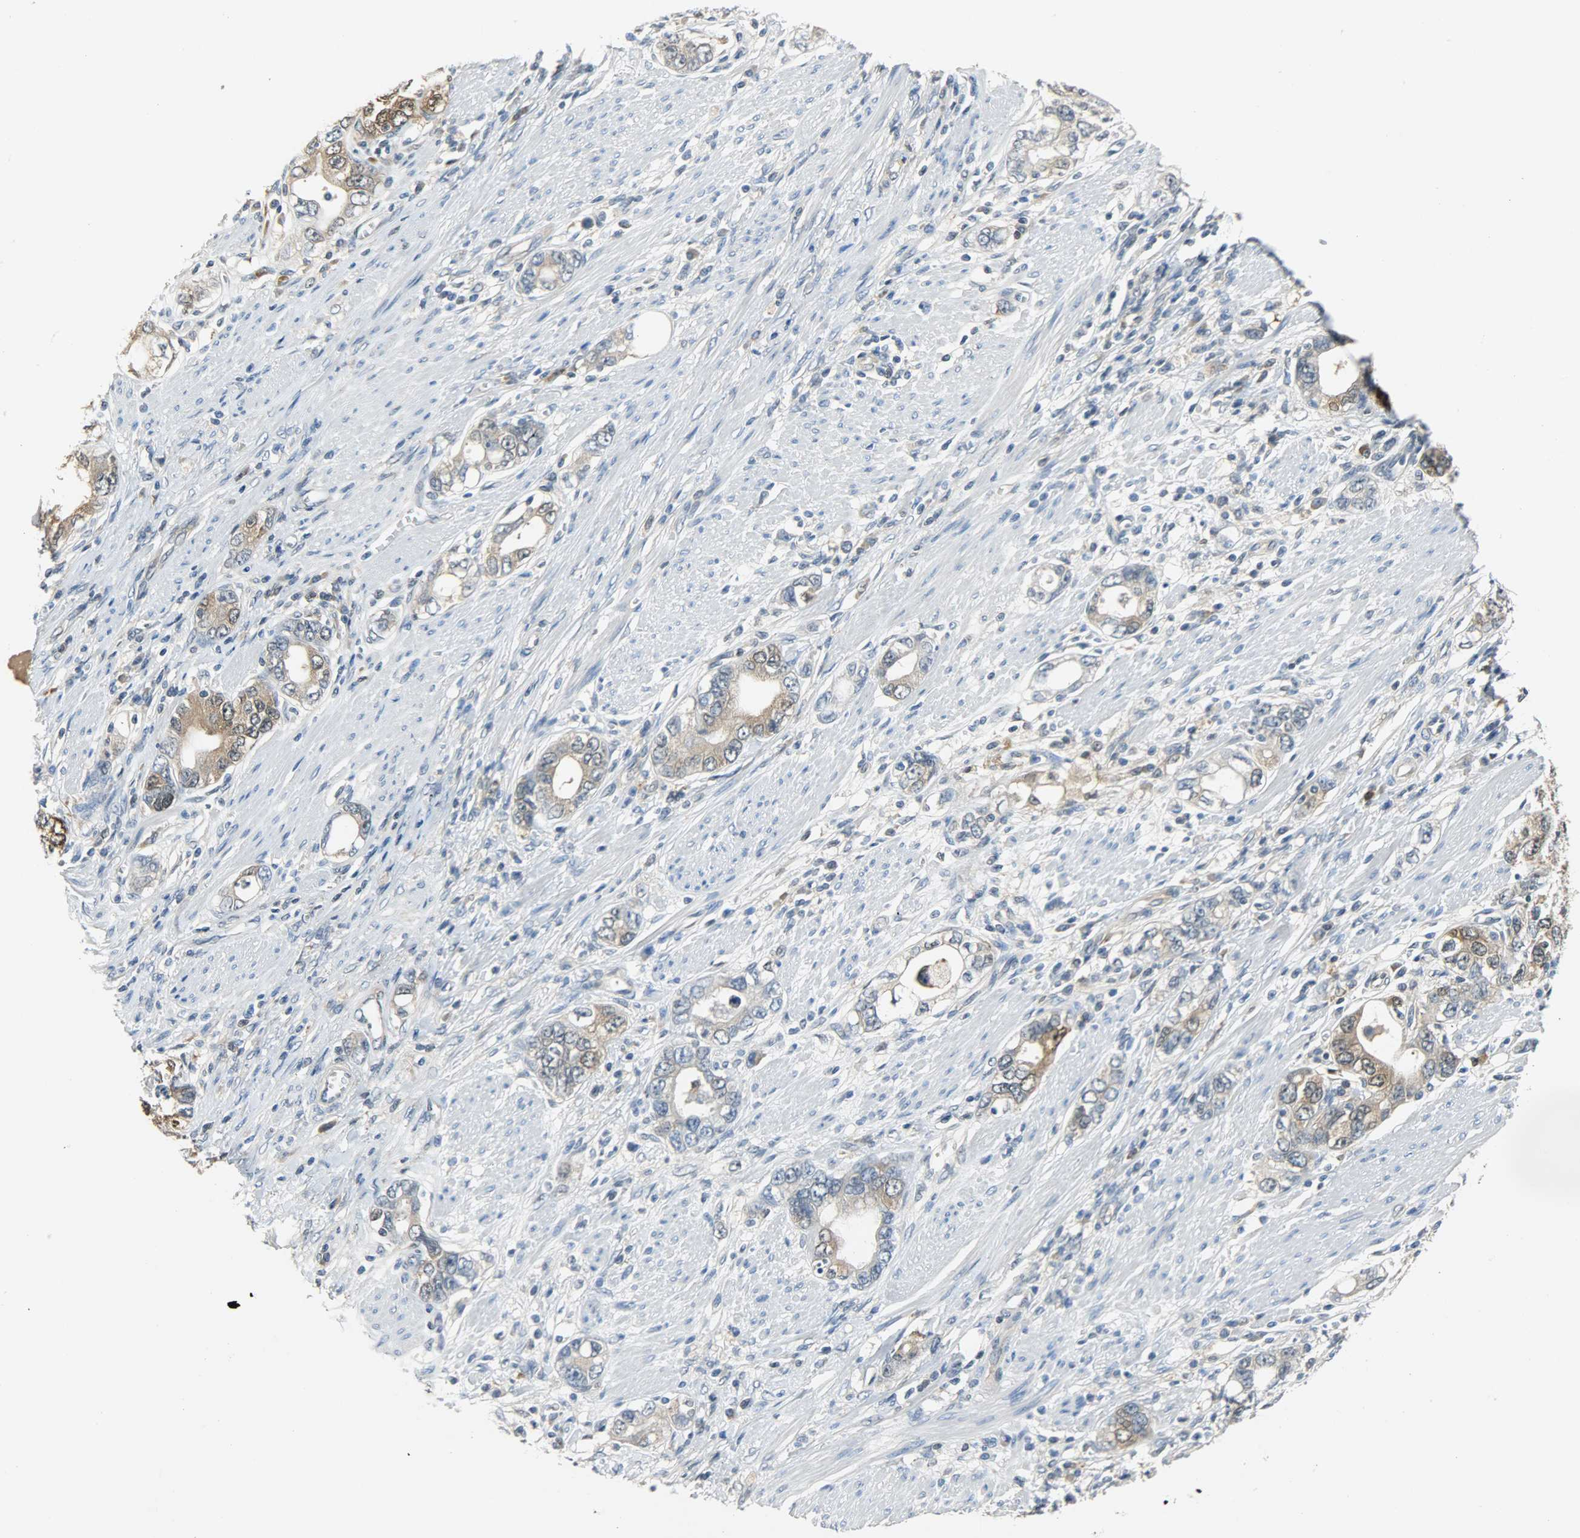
{"staining": {"intensity": "strong", "quantity": ">75%", "location": "cytoplasmic/membranous,nuclear"}, "tissue": "stomach cancer", "cell_type": "Tumor cells", "image_type": "cancer", "snomed": [{"axis": "morphology", "description": "Adenocarcinoma, NOS"}, {"axis": "topography", "description": "Stomach, lower"}], "caption": "Immunohistochemistry (IHC) staining of stomach cancer (adenocarcinoma), which demonstrates high levels of strong cytoplasmic/membranous and nuclear staining in approximately >75% of tumor cells indicating strong cytoplasmic/membranous and nuclear protein positivity. The staining was performed using DAB (3,3'-diaminobenzidine) (brown) for protein detection and nuclei were counterstained in hematoxylin (blue).", "gene": "EIF4EBP1", "patient": {"sex": "female", "age": 93}}